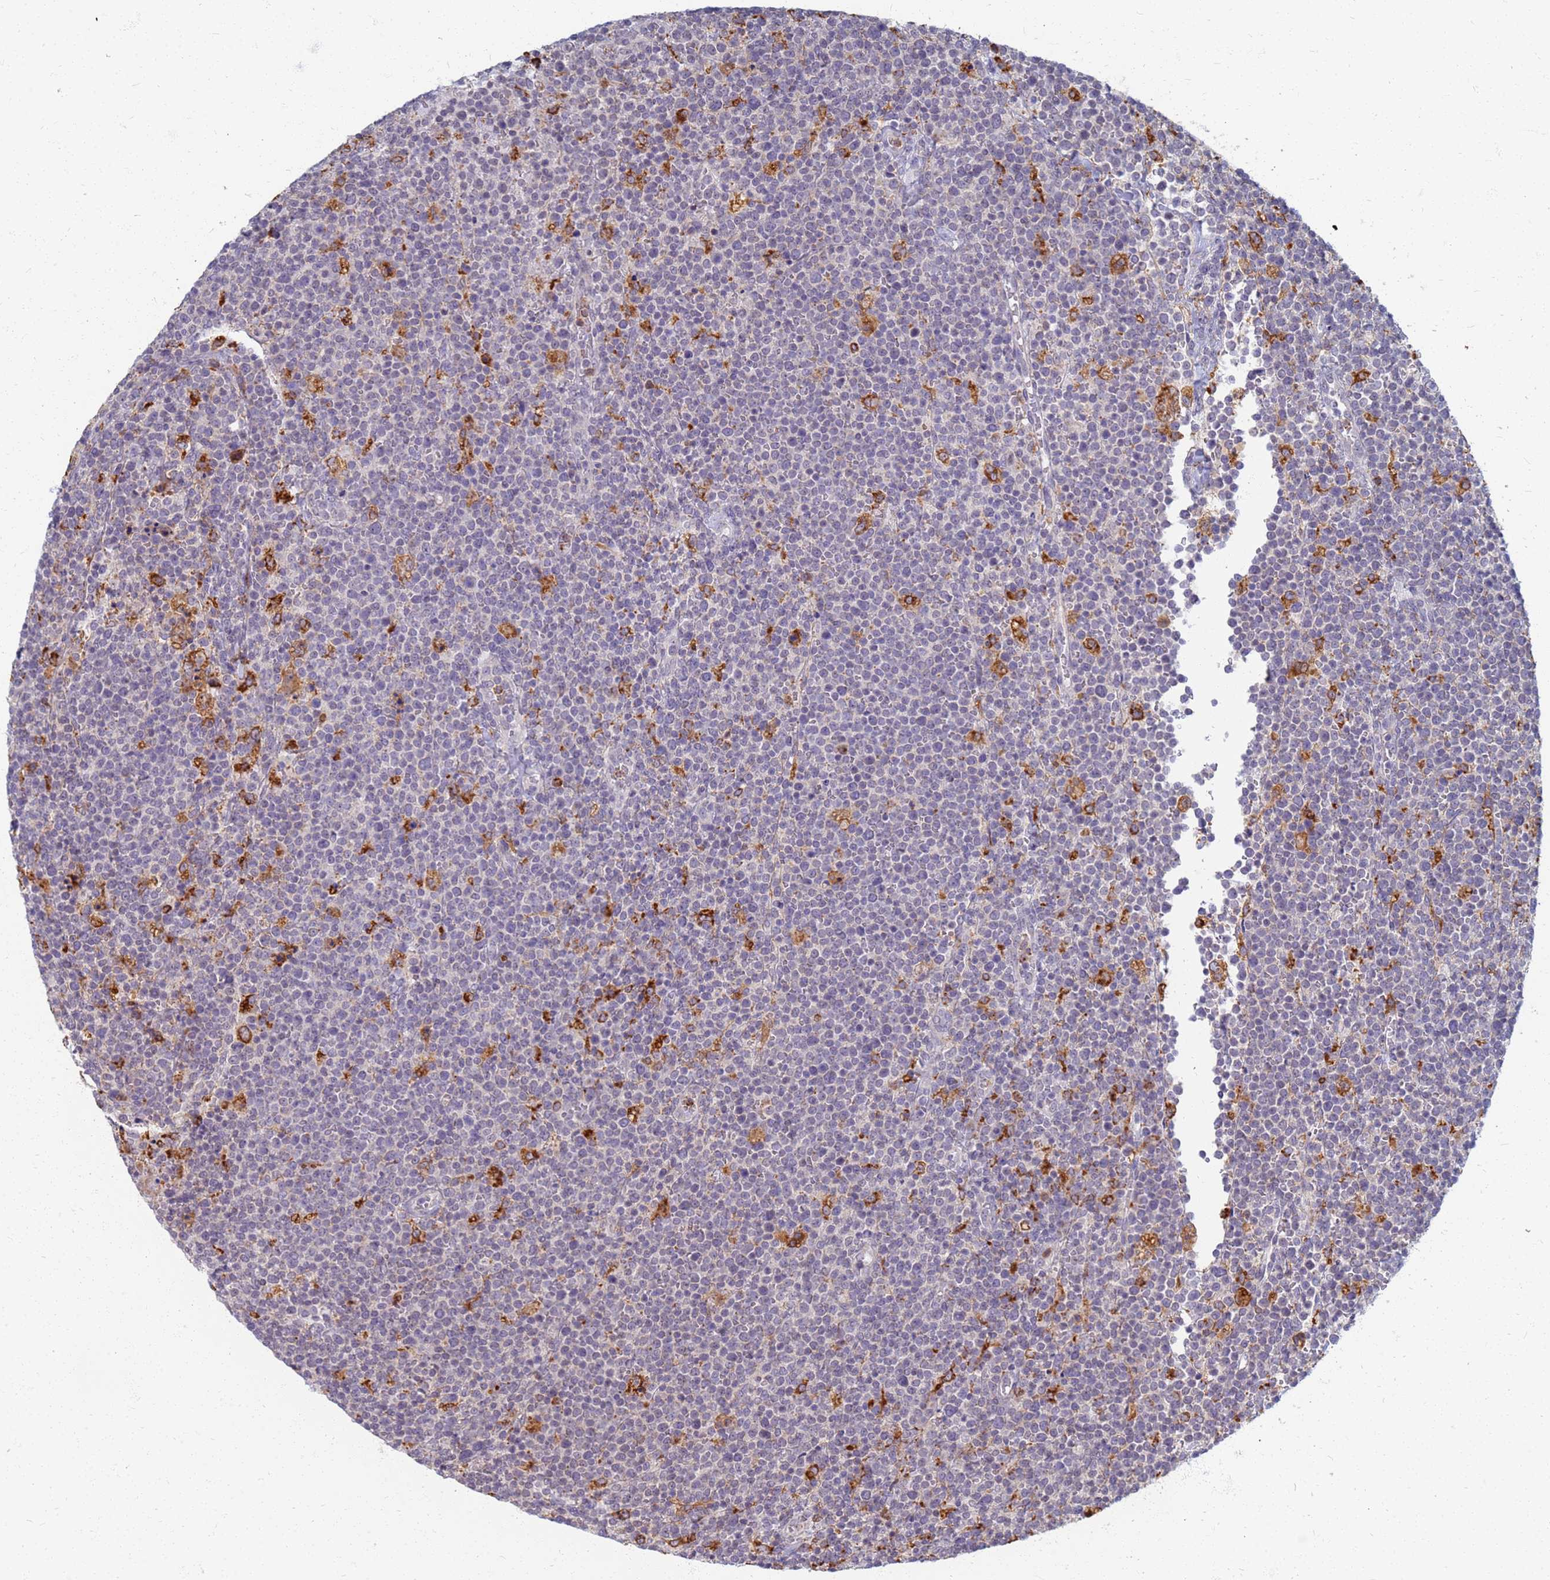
{"staining": {"intensity": "negative", "quantity": "none", "location": "none"}, "tissue": "lymphoma", "cell_type": "Tumor cells", "image_type": "cancer", "snomed": [{"axis": "morphology", "description": "Malignant lymphoma, non-Hodgkin's type, High grade"}, {"axis": "topography", "description": "Lymph node"}], "caption": "An image of human malignant lymphoma, non-Hodgkin's type (high-grade) is negative for staining in tumor cells. (IHC, brightfield microscopy, high magnification).", "gene": "ATP6V1E1", "patient": {"sex": "male", "age": 61}}